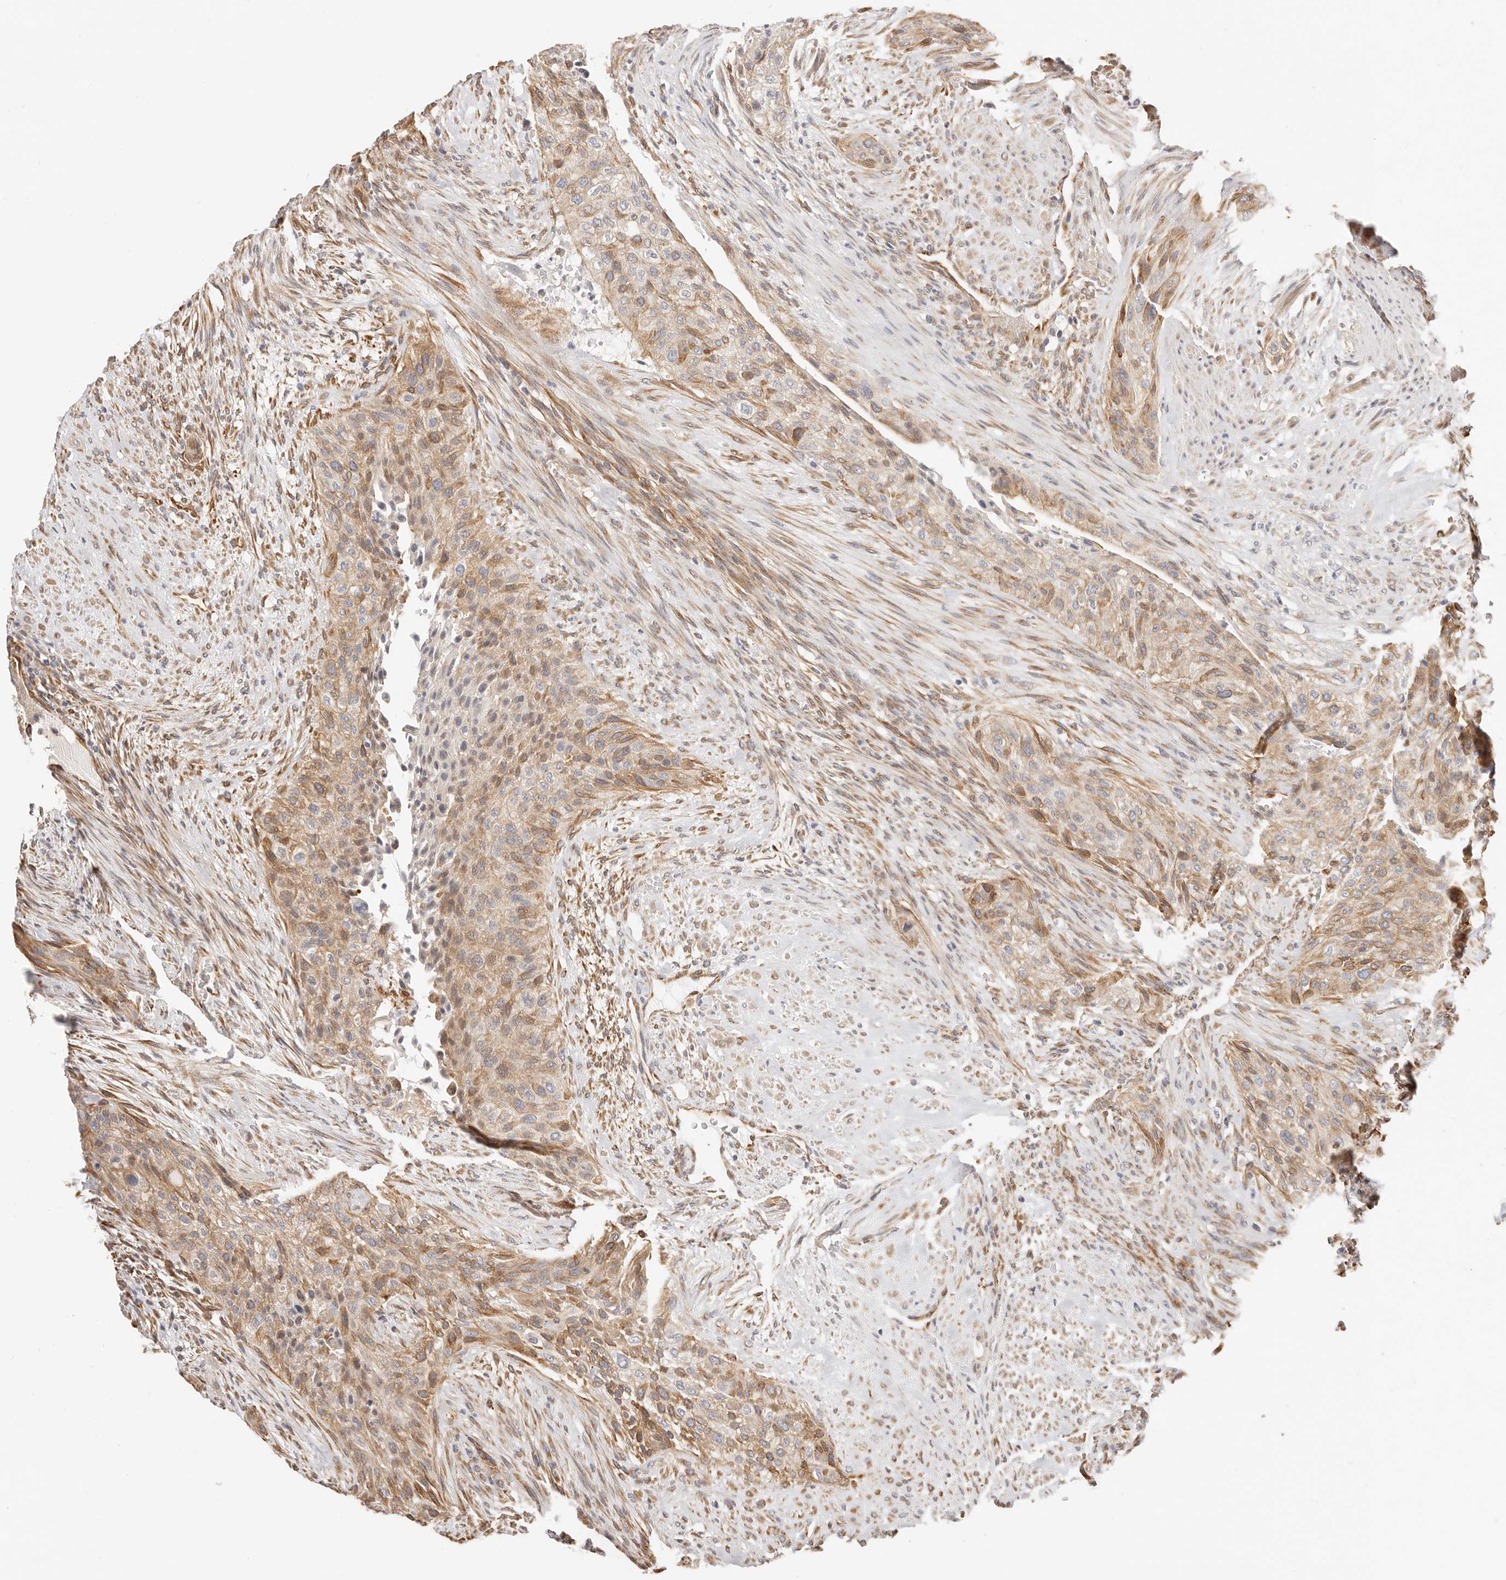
{"staining": {"intensity": "moderate", "quantity": "25%-75%", "location": "cytoplasmic/membranous"}, "tissue": "urothelial cancer", "cell_type": "Tumor cells", "image_type": "cancer", "snomed": [{"axis": "morphology", "description": "Urothelial carcinoma, High grade"}, {"axis": "topography", "description": "Urinary bladder"}], "caption": "Tumor cells reveal moderate cytoplasmic/membranous expression in approximately 25%-75% of cells in high-grade urothelial carcinoma. (Brightfield microscopy of DAB IHC at high magnification).", "gene": "DTNBP1", "patient": {"sex": "male", "age": 35}}